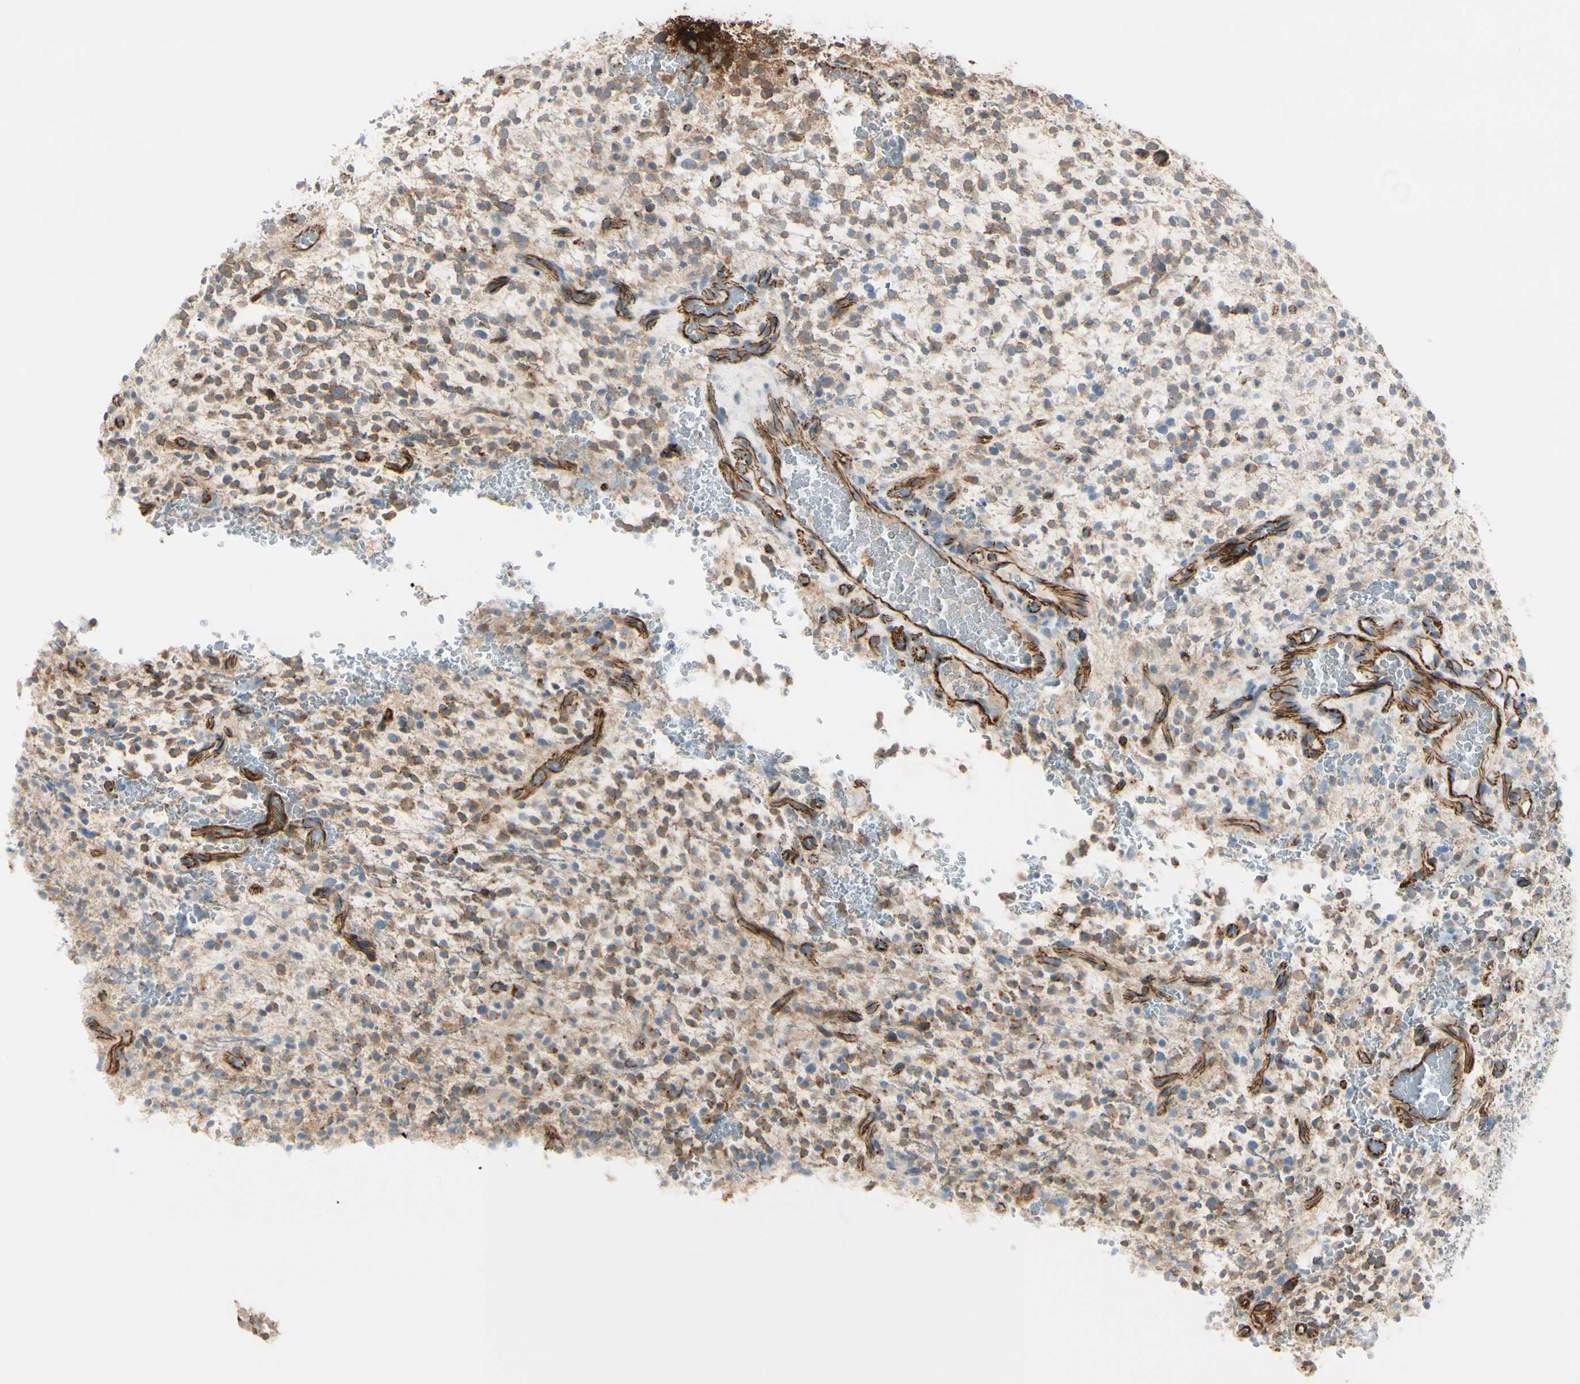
{"staining": {"intensity": "weak", "quantity": "25%-75%", "location": "none"}, "tissue": "glioma", "cell_type": "Tumor cells", "image_type": "cancer", "snomed": [{"axis": "morphology", "description": "Glioma, malignant, High grade"}, {"axis": "topography", "description": "Brain"}], "caption": "Weak None expression for a protein is appreciated in approximately 25%-75% of tumor cells of glioma using IHC.", "gene": "TJP1", "patient": {"sex": "male", "age": 48}}